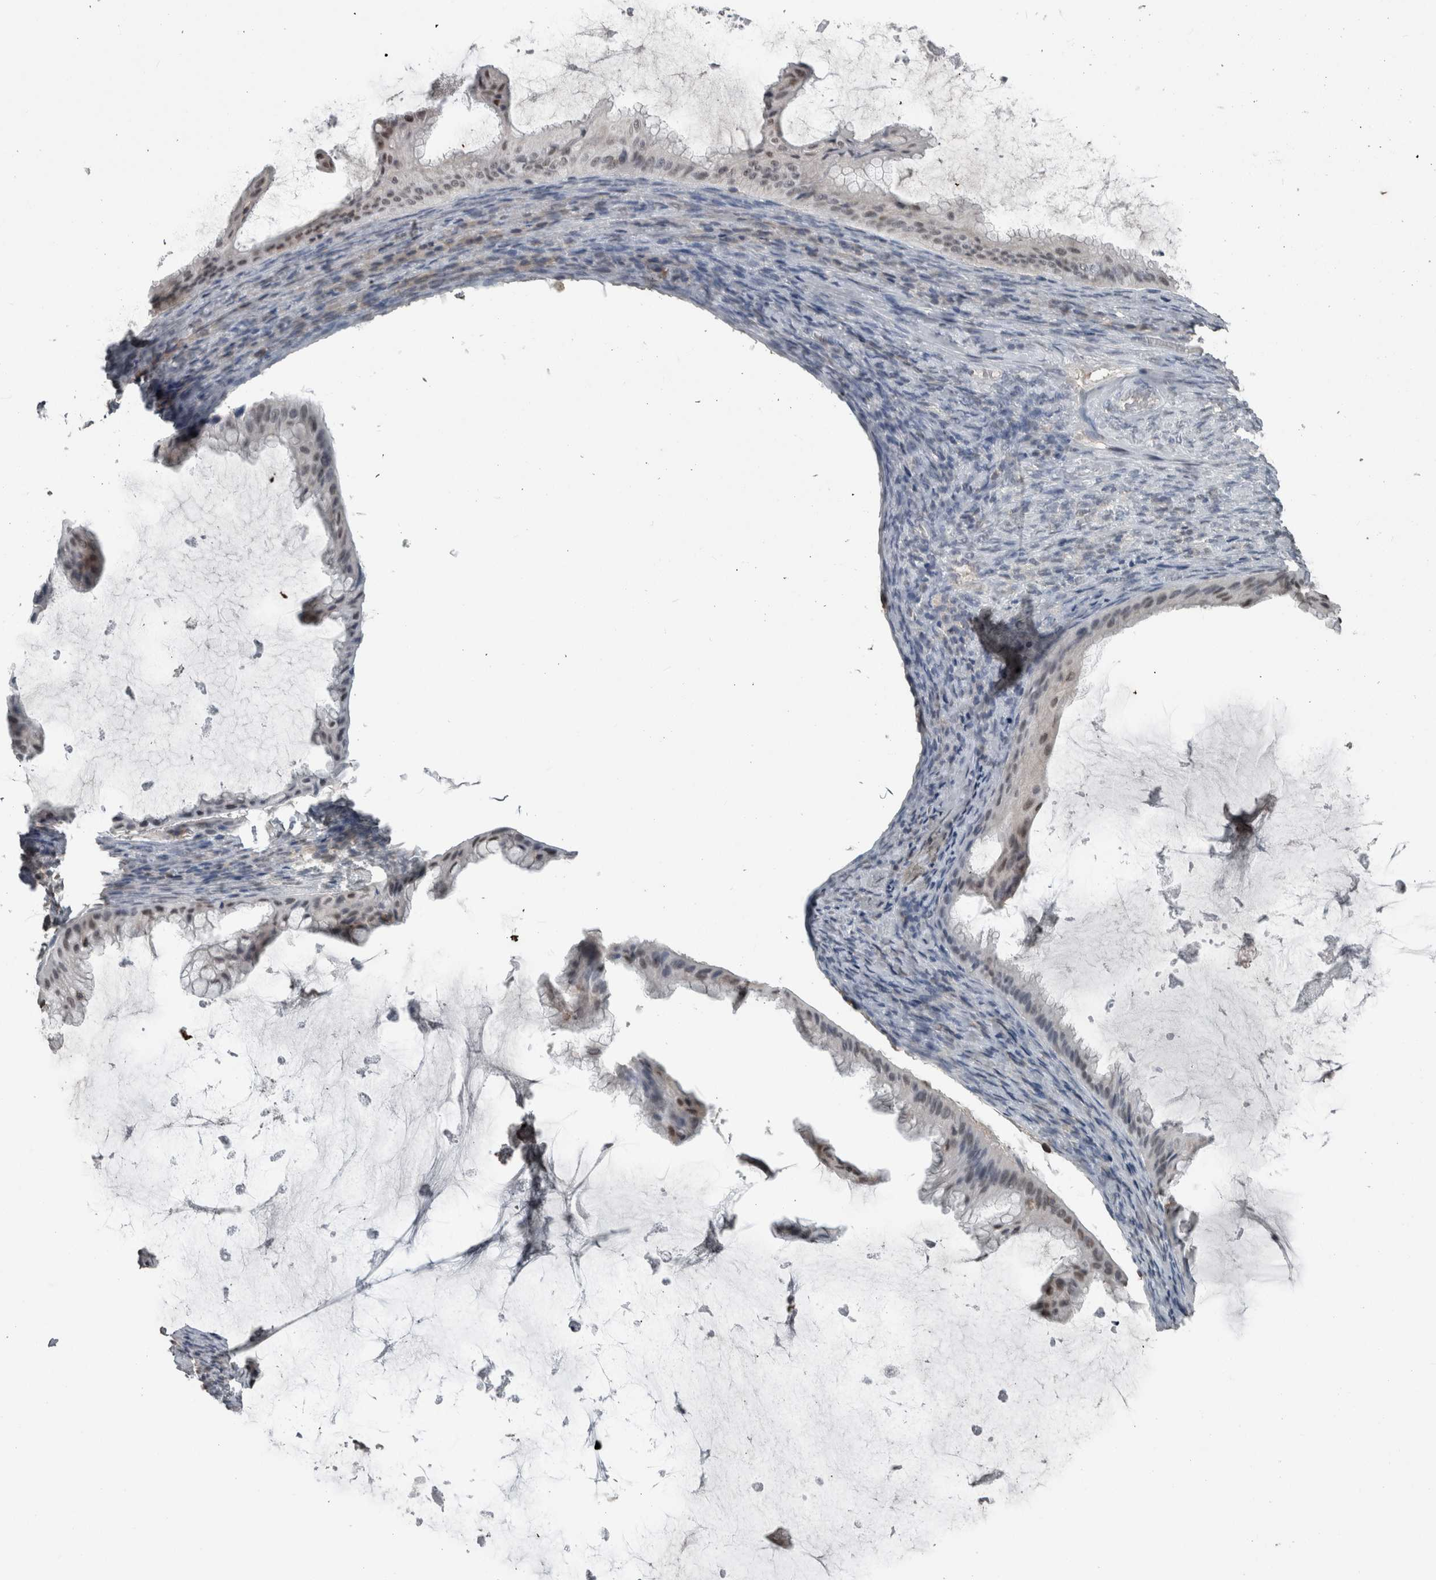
{"staining": {"intensity": "weak", "quantity": "<25%", "location": "nuclear"}, "tissue": "ovarian cancer", "cell_type": "Tumor cells", "image_type": "cancer", "snomed": [{"axis": "morphology", "description": "Cystadenocarcinoma, mucinous, NOS"}, {"axis": "topography", "description": "Ovary"}], "caption": "This is a histopathology image of IHC staining of ovarian cancer, which shows no staining in tumor cells.", "gene": "MAFF", "patient": {"sex": "female", "age": 61}}